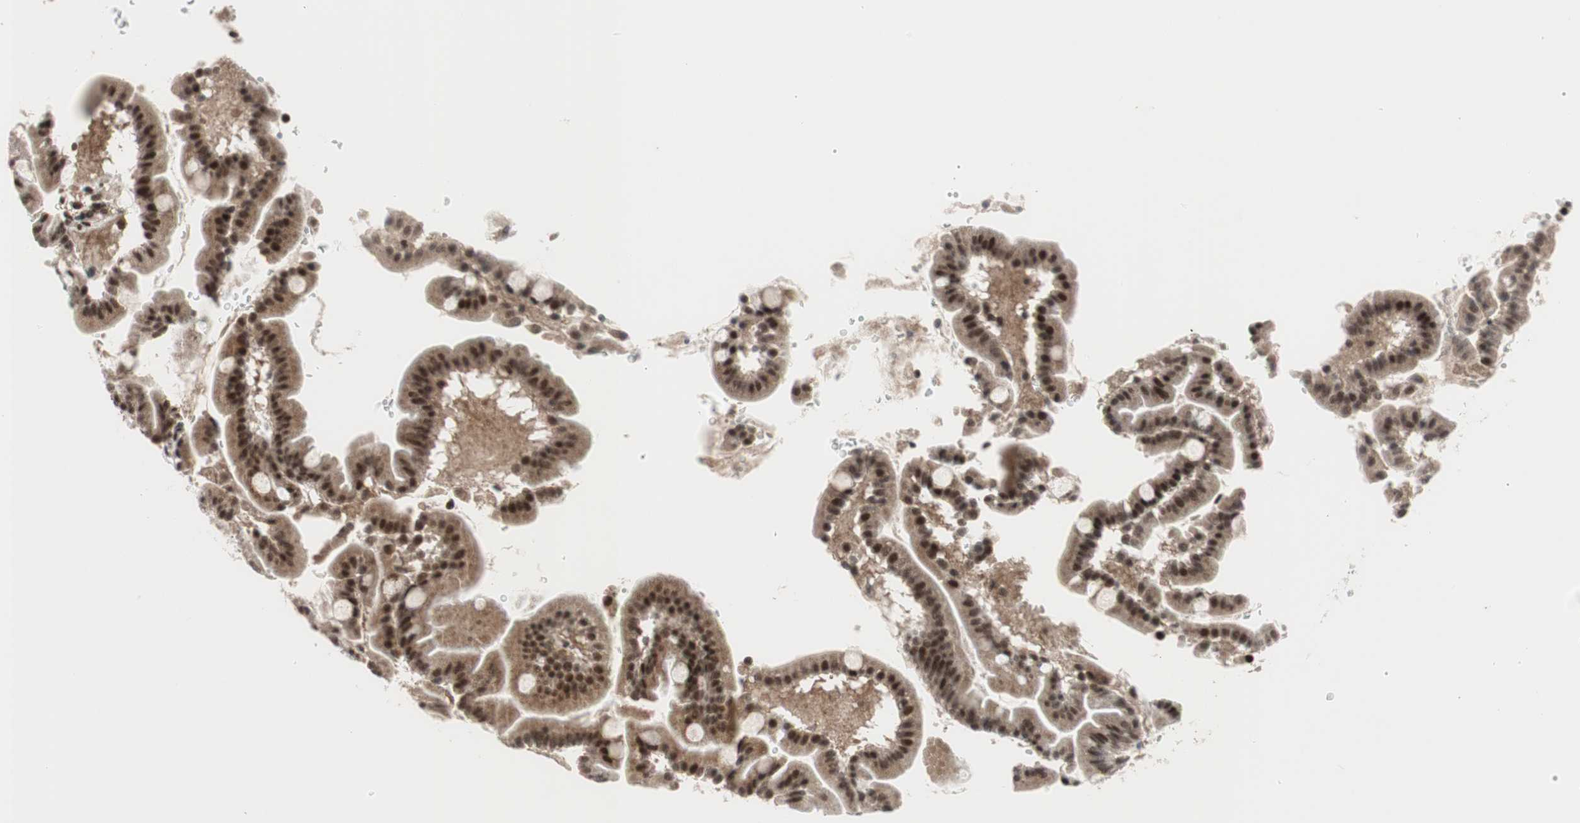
{"staining": {"intensity": "strong", "quantity": ">75%", "location": "cytoplasmic/membranous,nuclear"}, "tissue": "duodenum", "cell_type": "Glandular cells", "image_type": "normal", "snomed": [{"axis": "morphology", "description": "Normal tissue, NOS"}, {"axis": "topography", "description": "Duodenum"}], "caption": "DAB immunohistochemical staining of normal human duodenum demonstrates strong cytoplasmic/membranous,nuclear protein expression in about >75% of glandular cells.", "gene": "TCF12", "patient": {"sex": "male", "age": 50}}